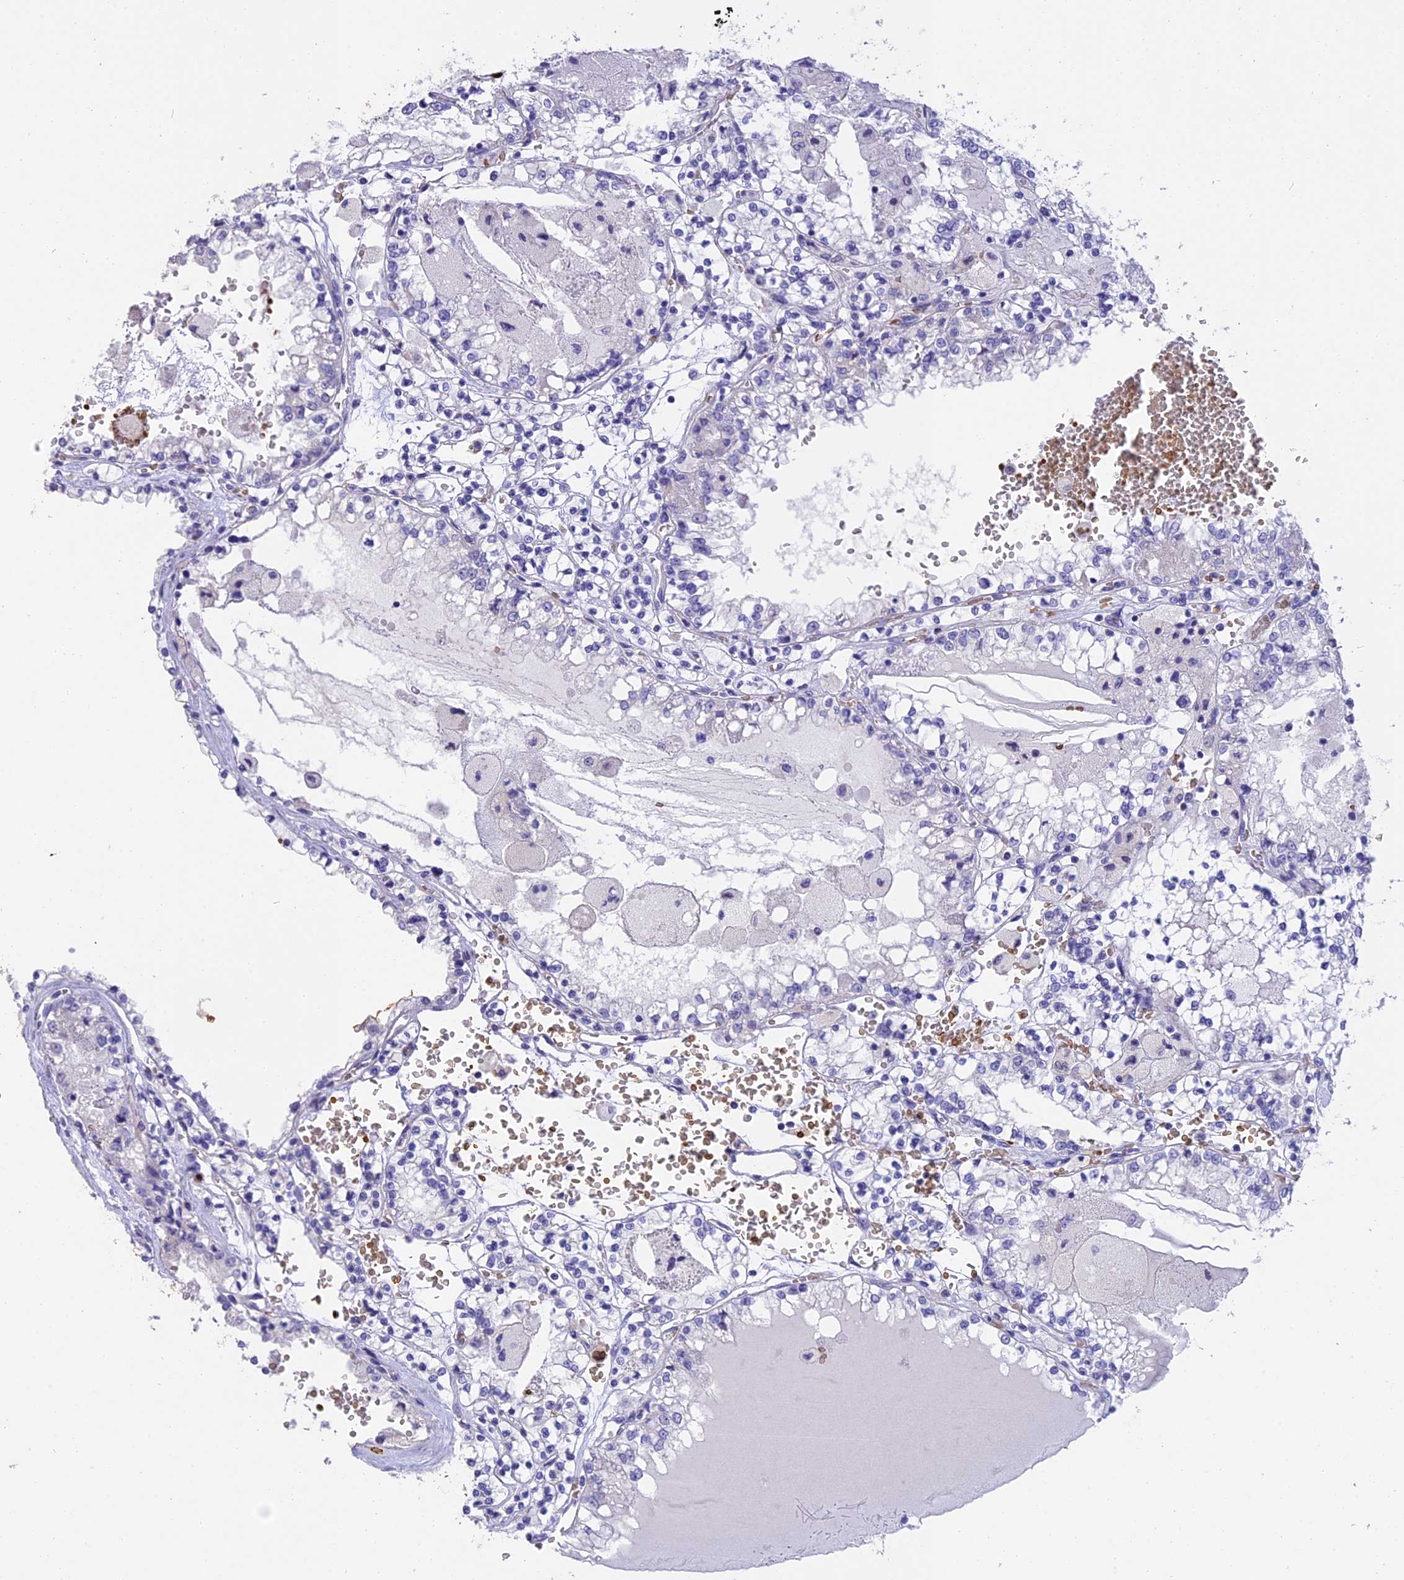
{"staining": {"intensity": "negative", "quantity": "none", "location": "none"}, "tissue": "renal cancer", "cell_type": "Tumor cells", "image_type": "cancer", "snomed": [{"axis": "morphology", "description": "Adenocarcinoma, NOS"}, {"axis": "topography", "description": "Kidney"}], "caption": "Immunohistochemistry (IHC) of human renal cancer displays no staining in tumor cells. The staining was performed using DAB (3,3'-diaminobenzidine) to visualize the protein expression in brown, while the nuclei were stained in blue with hematoxylin (Magnification: 20x).", "gene": "TNNC2", "patient": {"sex": "female", "age": 56}}